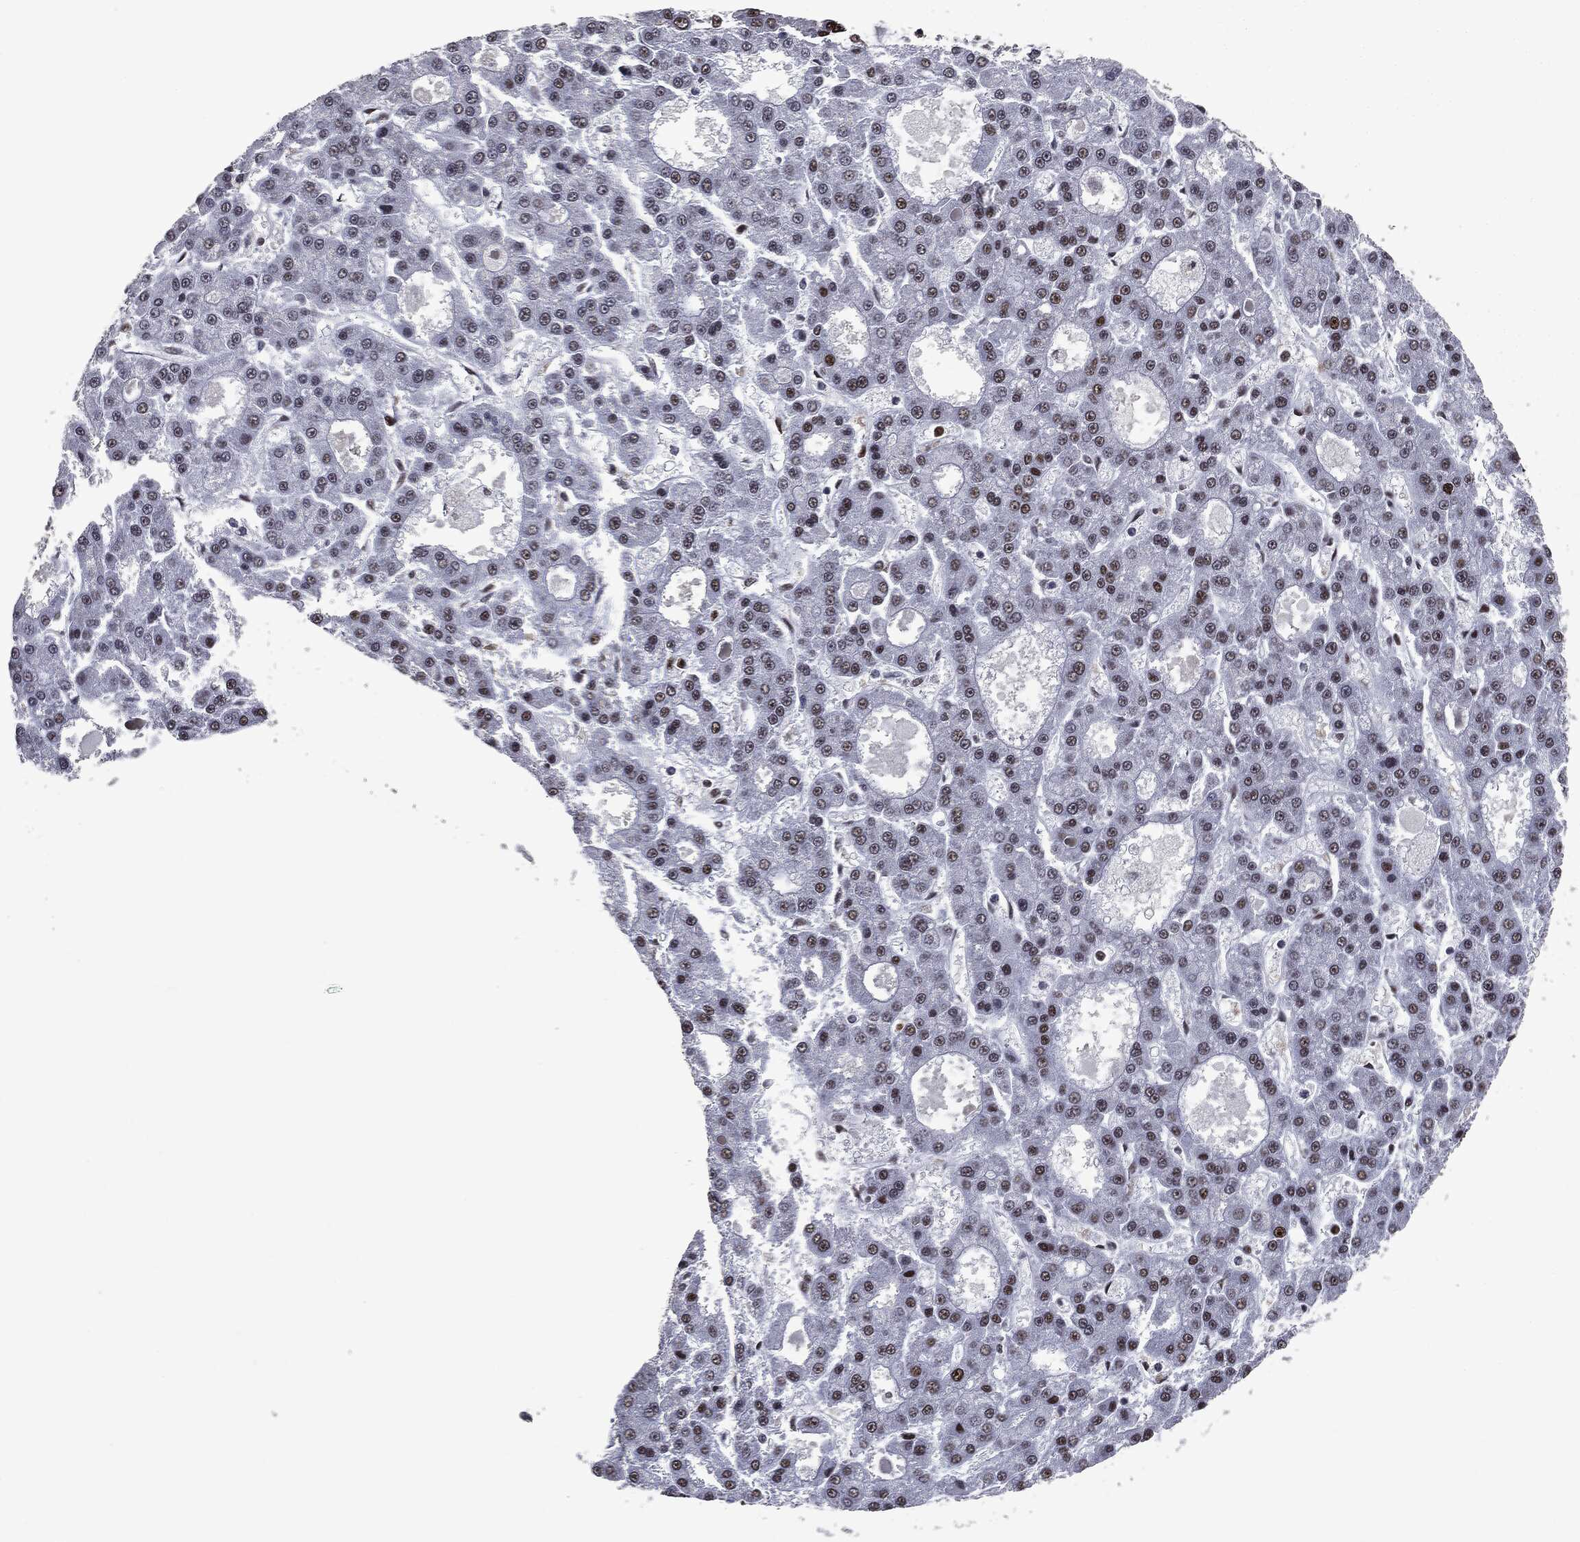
{"staining": {"intensity": "moderate", "quantity": "25%-75%", "location": "nuclear"}, "tissue": "liver cancer", "cell_type": "Tumor cells", "image_type": "cancer", "snomed": [{"axis": "morphology", "description": "Carcinoma, Hepatocellular, NOS"}, {"axis": "topography", "description": "Liver"}], "caption": "The immunohistochemical stain shows moderate nuclear expression in tumor cells of liver cancer tissue.", "gene": "MSH2", "patient": {"sex": "male", "age": 70}}